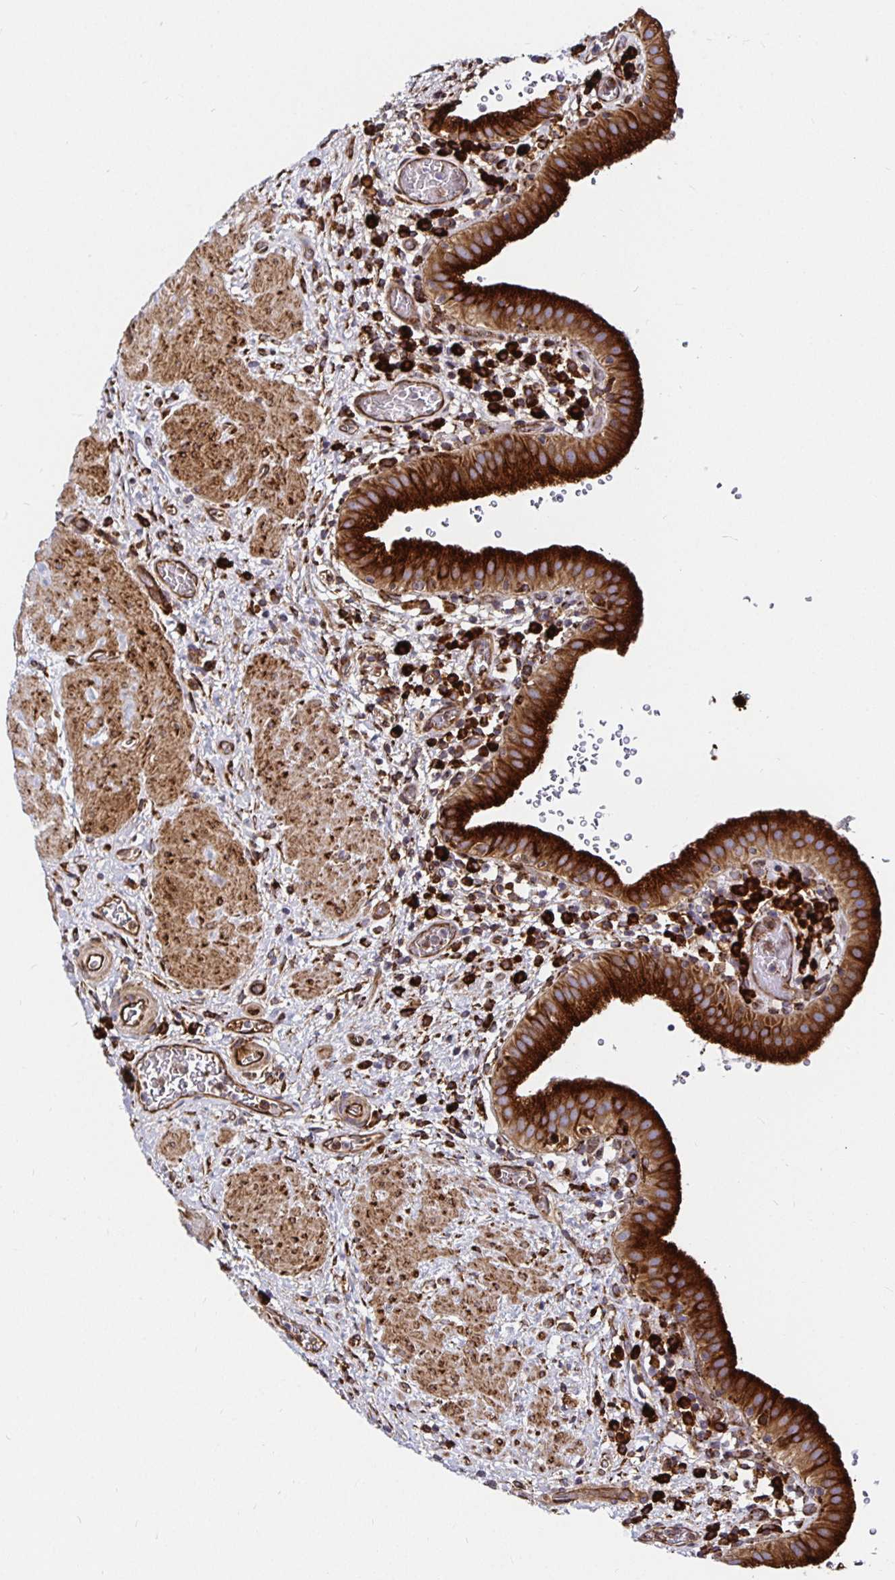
{"staining": {"intensity": "strong", "quantity": ">75%", "location": "cytoplasmic/membranous"}, "tissue": "gallbladder", "cell_type": "Glandular cells", "image_type": "normal", "snomed": [{"axis": "morphology", "description": "Normal tissue, NOS"}, {"axis": "topography", "description": "Gallbladder"}], "caption": "The immunohistochemical stain labels strong cytoplasmic/membranous staining in glandular cells of unremarkable gallbladder. The protein is shown in brown color, while the nuclei are stained blue.", "gene": "SMYD3", "patient": {"sex": "male", "age": 26}}